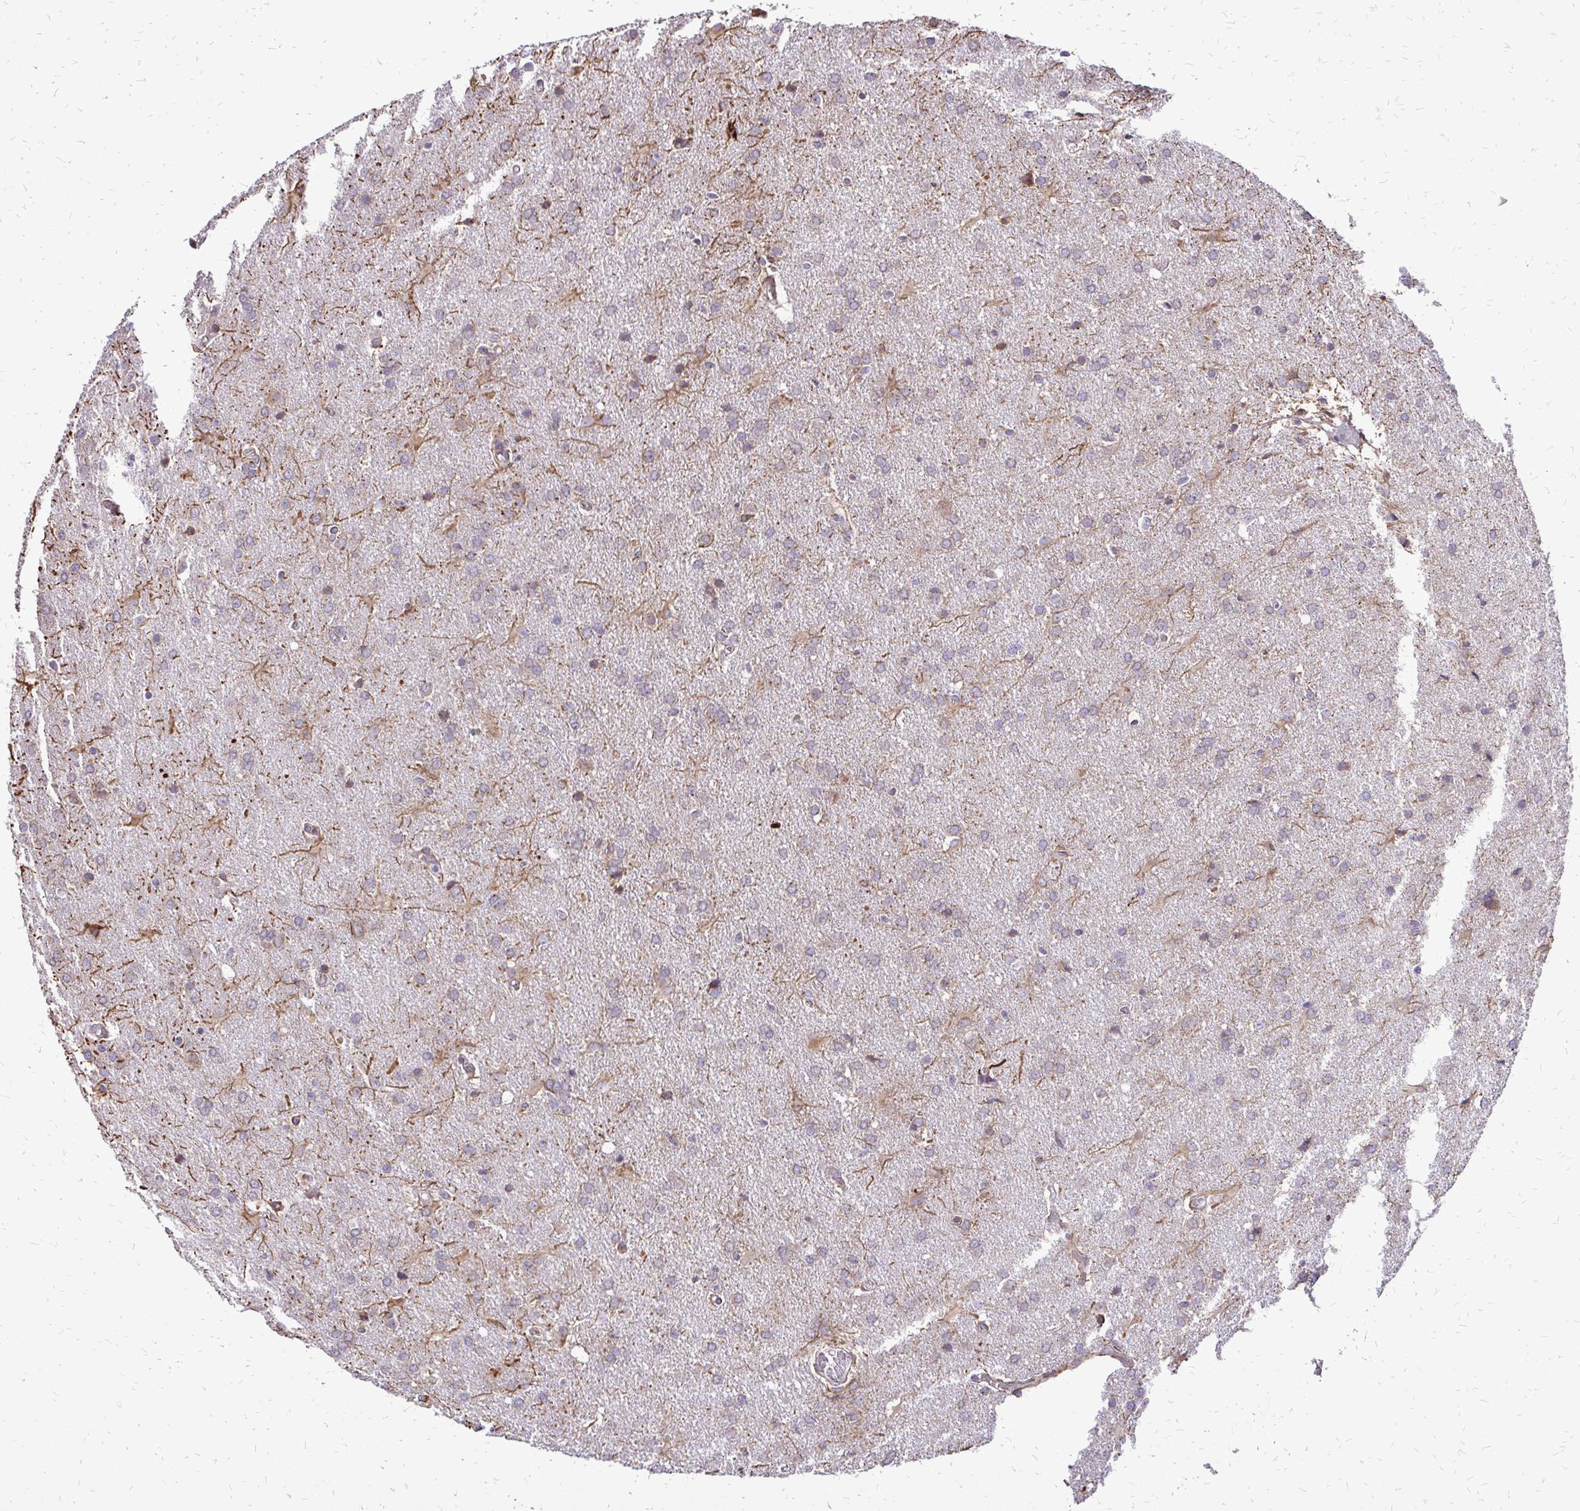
{"staining": {"intensity": "weak", "quantity": "25%-75%", "location": "cytoplasmic/membranous"}, "tissue": "glioma", "cell_type": "Tumor cells", "image_type": "cancer", "snomed": [{"axis": "morphology", "description": "Glioma, malignant, High grade"}, {"axis": "topography", "description": "Brain"}], "caption": "Immunohistochemical staining of malignant high-grade glioma shows low levels of weak cytoplasmic/membranous staining in about 25%-75% of tumor cells. The protein is shown in brown color, while the nuclei are stained blue.", "gene": "RPS3", "patient": {"sex": "male", "age": 68}}